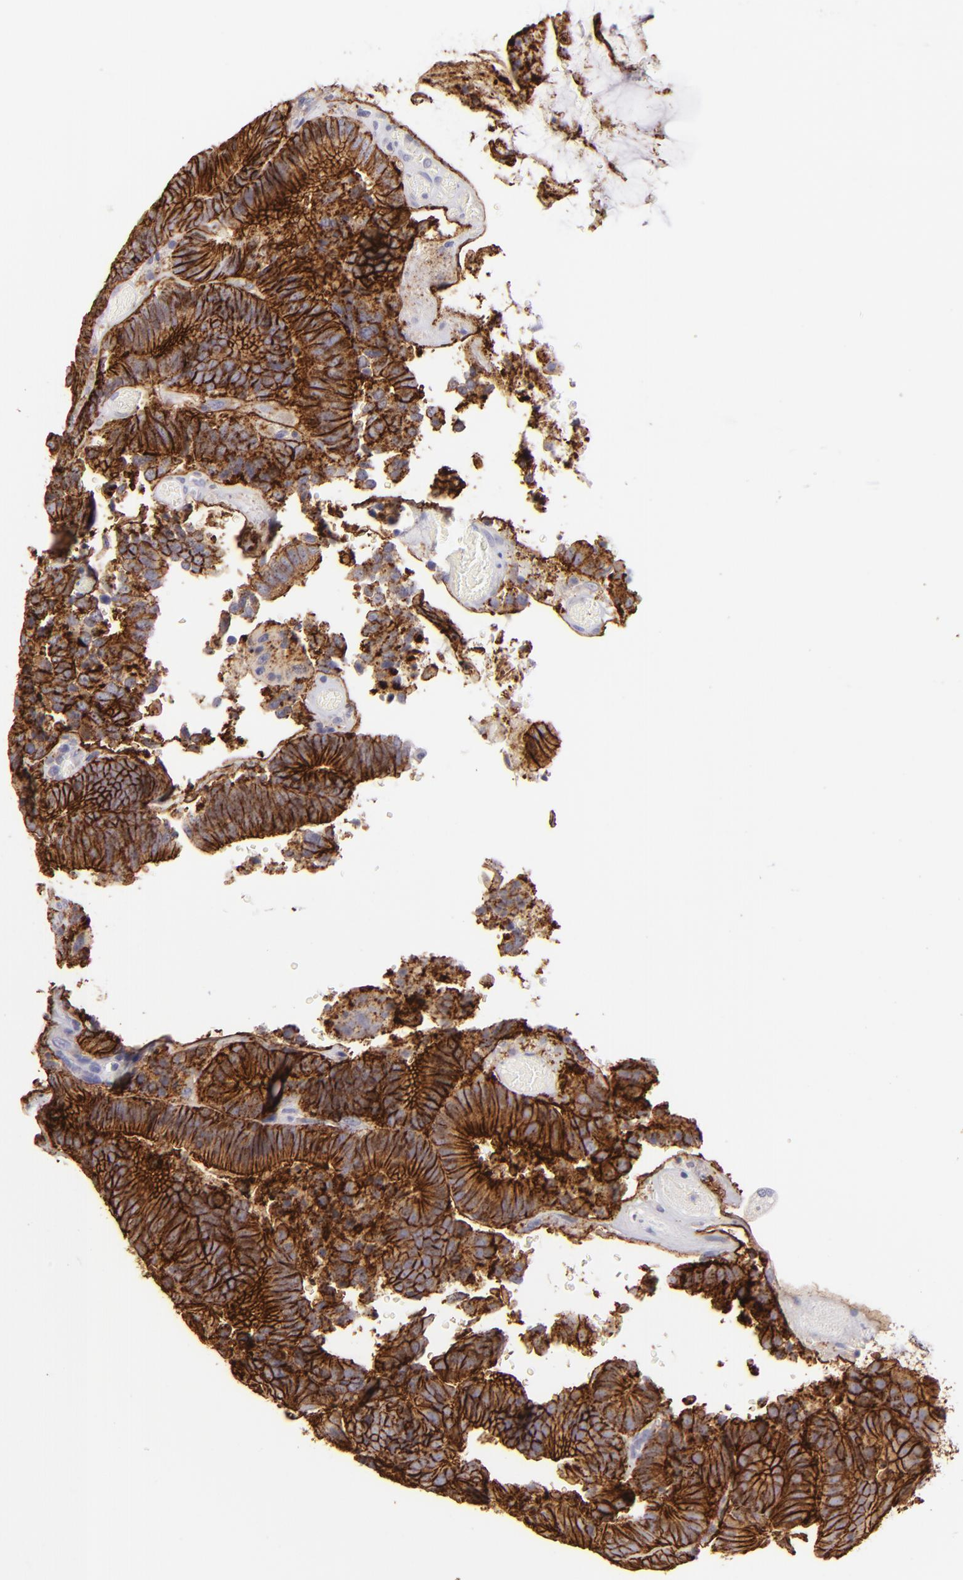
{"staining": {"intensity": "strong", "quantity": ">75%", "location": "cytoplasmic/membranous"}, "tissue": "colorectal cancer", "cell_type": "Tumor cells", "image_type": "cancer", "snomed": [{"axis": "morphology", "description": "Normal tissue, NOS"}, {"axis": "morphology", "description": "Adenocarcinoma, NOS"}, {"axis": "topography", "description": "Colon"}], "caption": "IHC of human colorectal cancer reveals high levels of strong cytoplasmic/membranous staining in about >75% of tumor cells.", "gene": "CLDN4", "patient": {"sex": "female", "age": 78}}